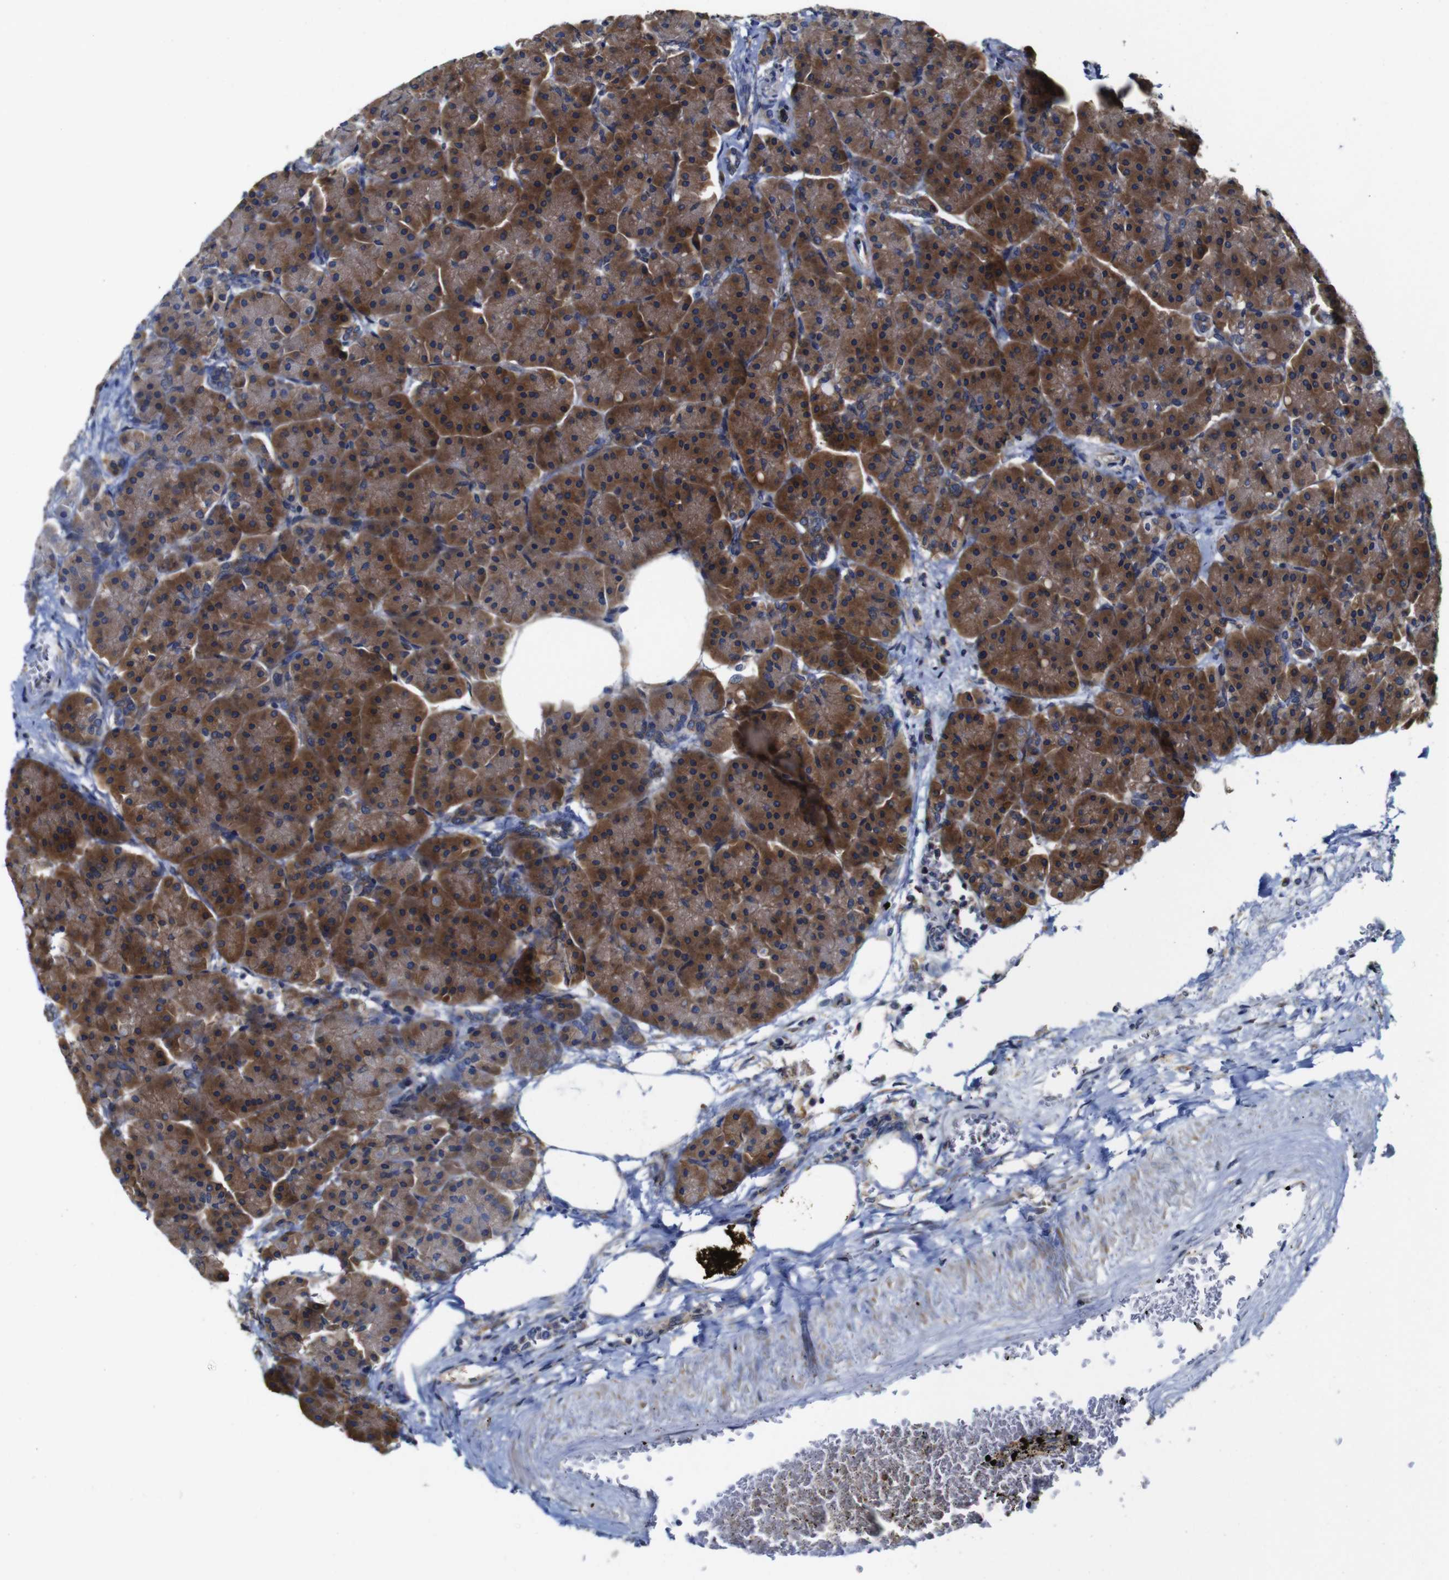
{"staining": {"intensity": "moderate", "quantity": ">75%", "location": "cytoplasmic/membranous"}, "tissue": "pancreas", "cell_type": "Exocrine glandular cells", "image_type": "normal", "snomed": [{"axis": "morphology", "description": "Normal tissue, NOS"}, {"axis": "topography", "description": "Pancreas"}], "caption": "Pancreas stained with immunohistochemistry (IHC) displays moderate cytoplasmic/membranous expression in approximately >75% of exocrine glandular cells.", "gene": "CLCC1", "patient": {"sex": "female", "age": 70}}